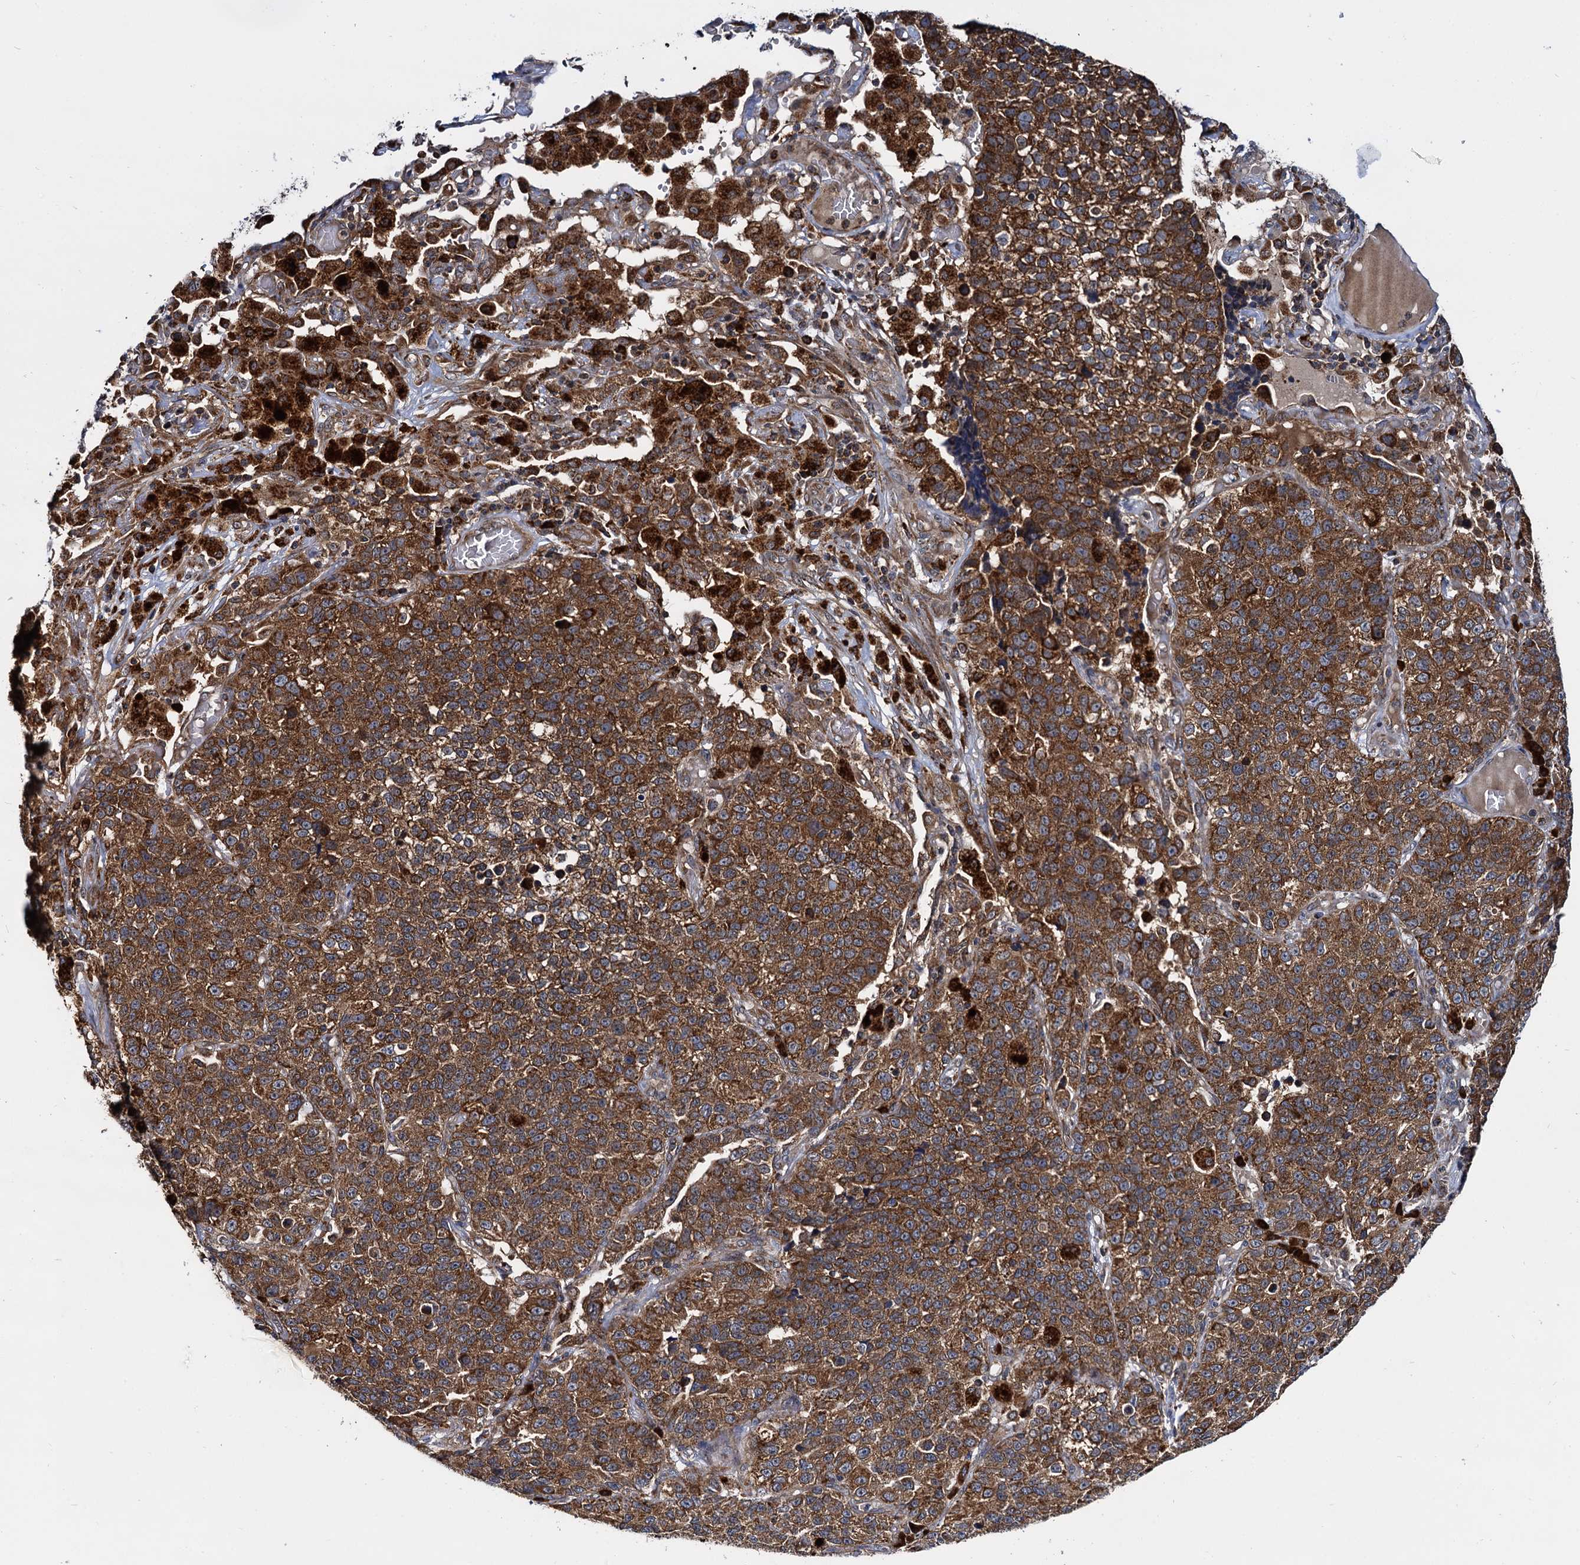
{"staining": {"intensity": "strong", "quantity": ">75%", "location": "cytoplasmic/membranous"}, "tissue": "lung cancer", "cell_type": "Tumor cells", "image_type": "cancer", "snomed": [{"axis": "morphology", "description": "Adenocarcinoma, NOS"}, {"axis": "topography", "description": "Lung"}], "caption": "Immunohistochemical staining of human lung cancer (adenocarcinoma) exhibits strong cytoplasmic/membranous protein expression in about >75% of tumor cells. (DAB IHC with brightfield microscopy, high magnification).", "gene": "UFM1", "patient": {"sex": "male", "age": 49}}